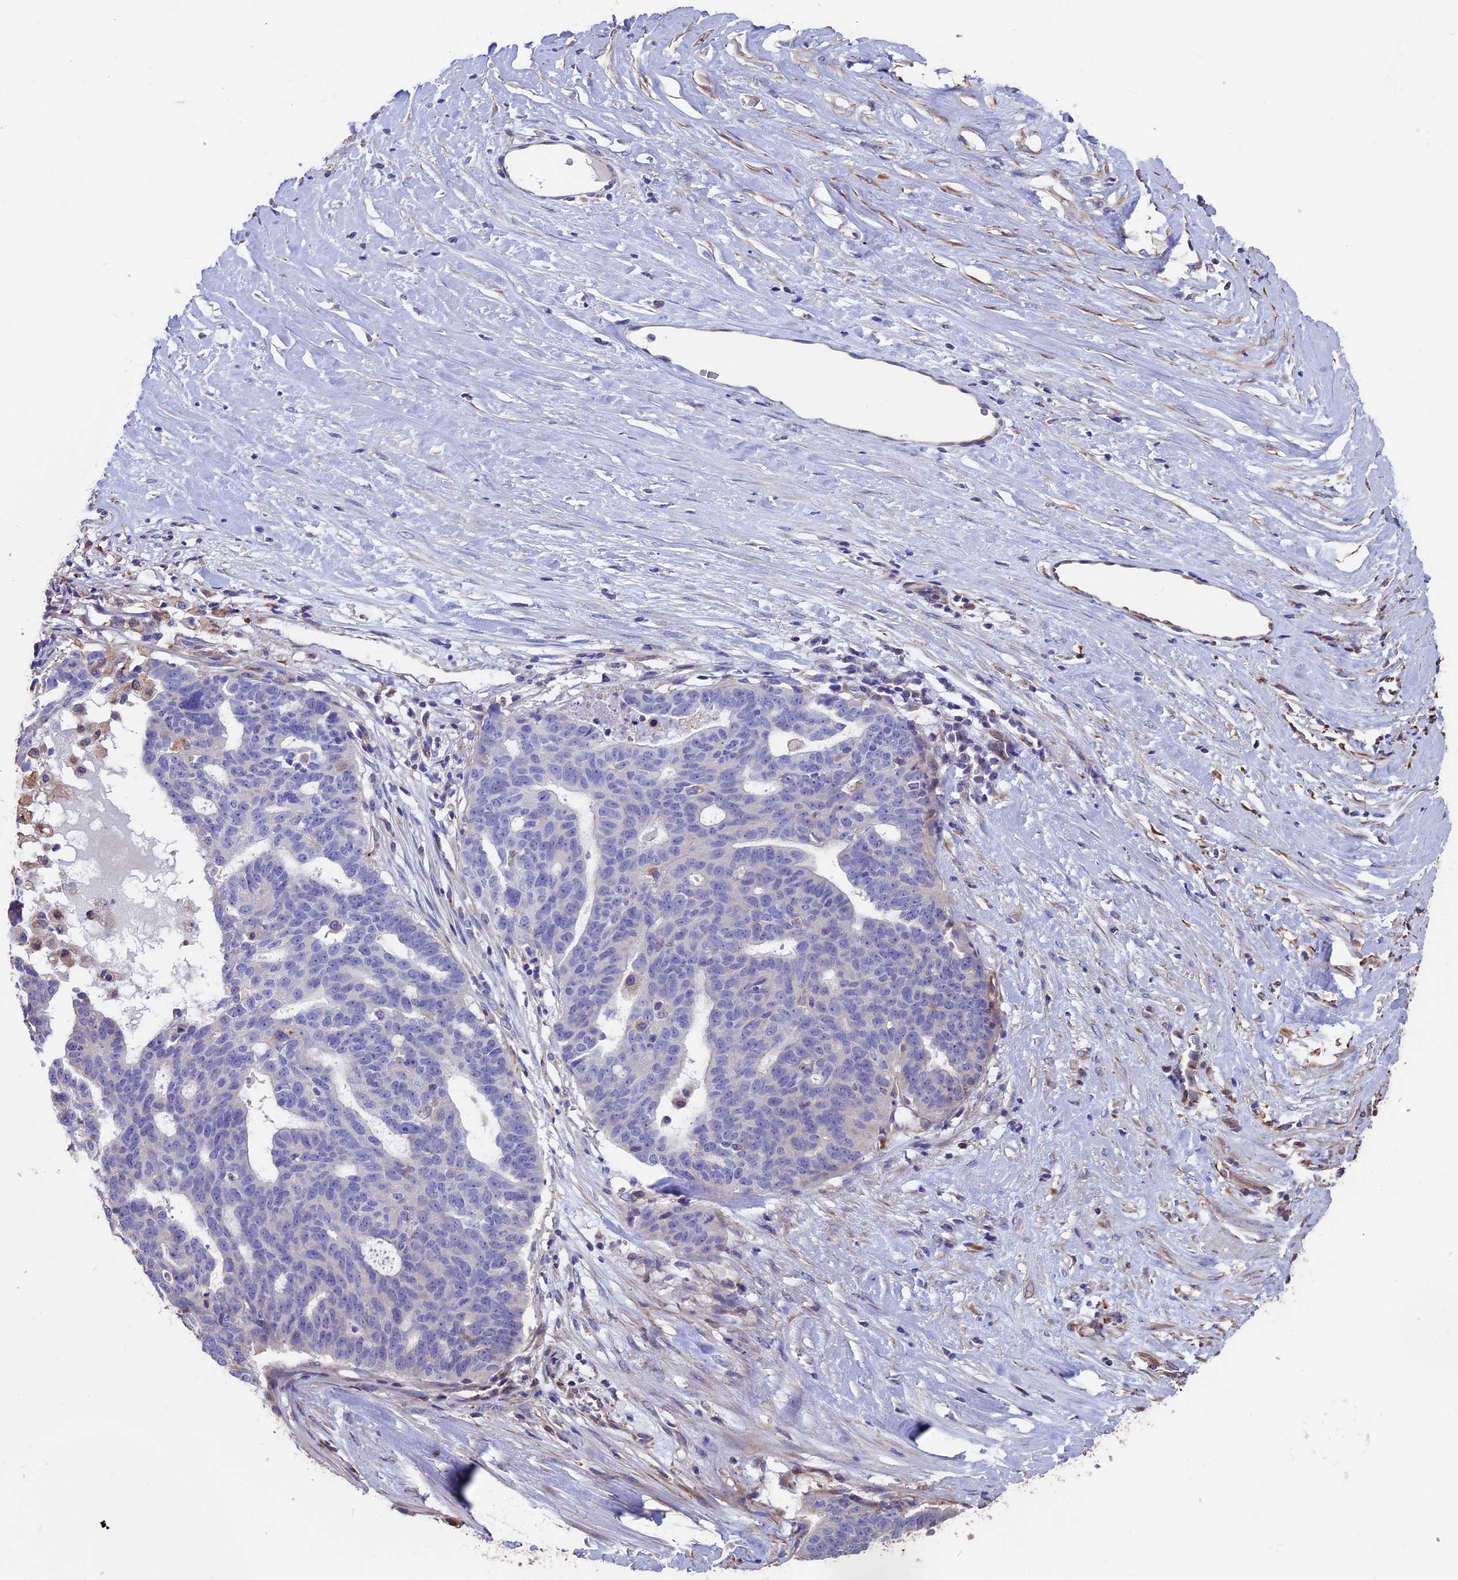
{"staining": {"intensity": "negative", "quantity": "none", "location": "none"}, "tissue": "ovarian cancer", "cell_type": "Tumor cells", "image_type": "cancer", "snomed": [{"axis": "morphology", "description": "Cystadenocarcinoma, serous, NOS"}, {"axis": "topography", "description": "Ovary"}], "caption": "IHC micrograph of human ovarian cancer stained for a protein (brown), which exhibits no staining in tumor cells.", "gene": "SEH1L", "patient": {"sex": "female", "age": 59}}